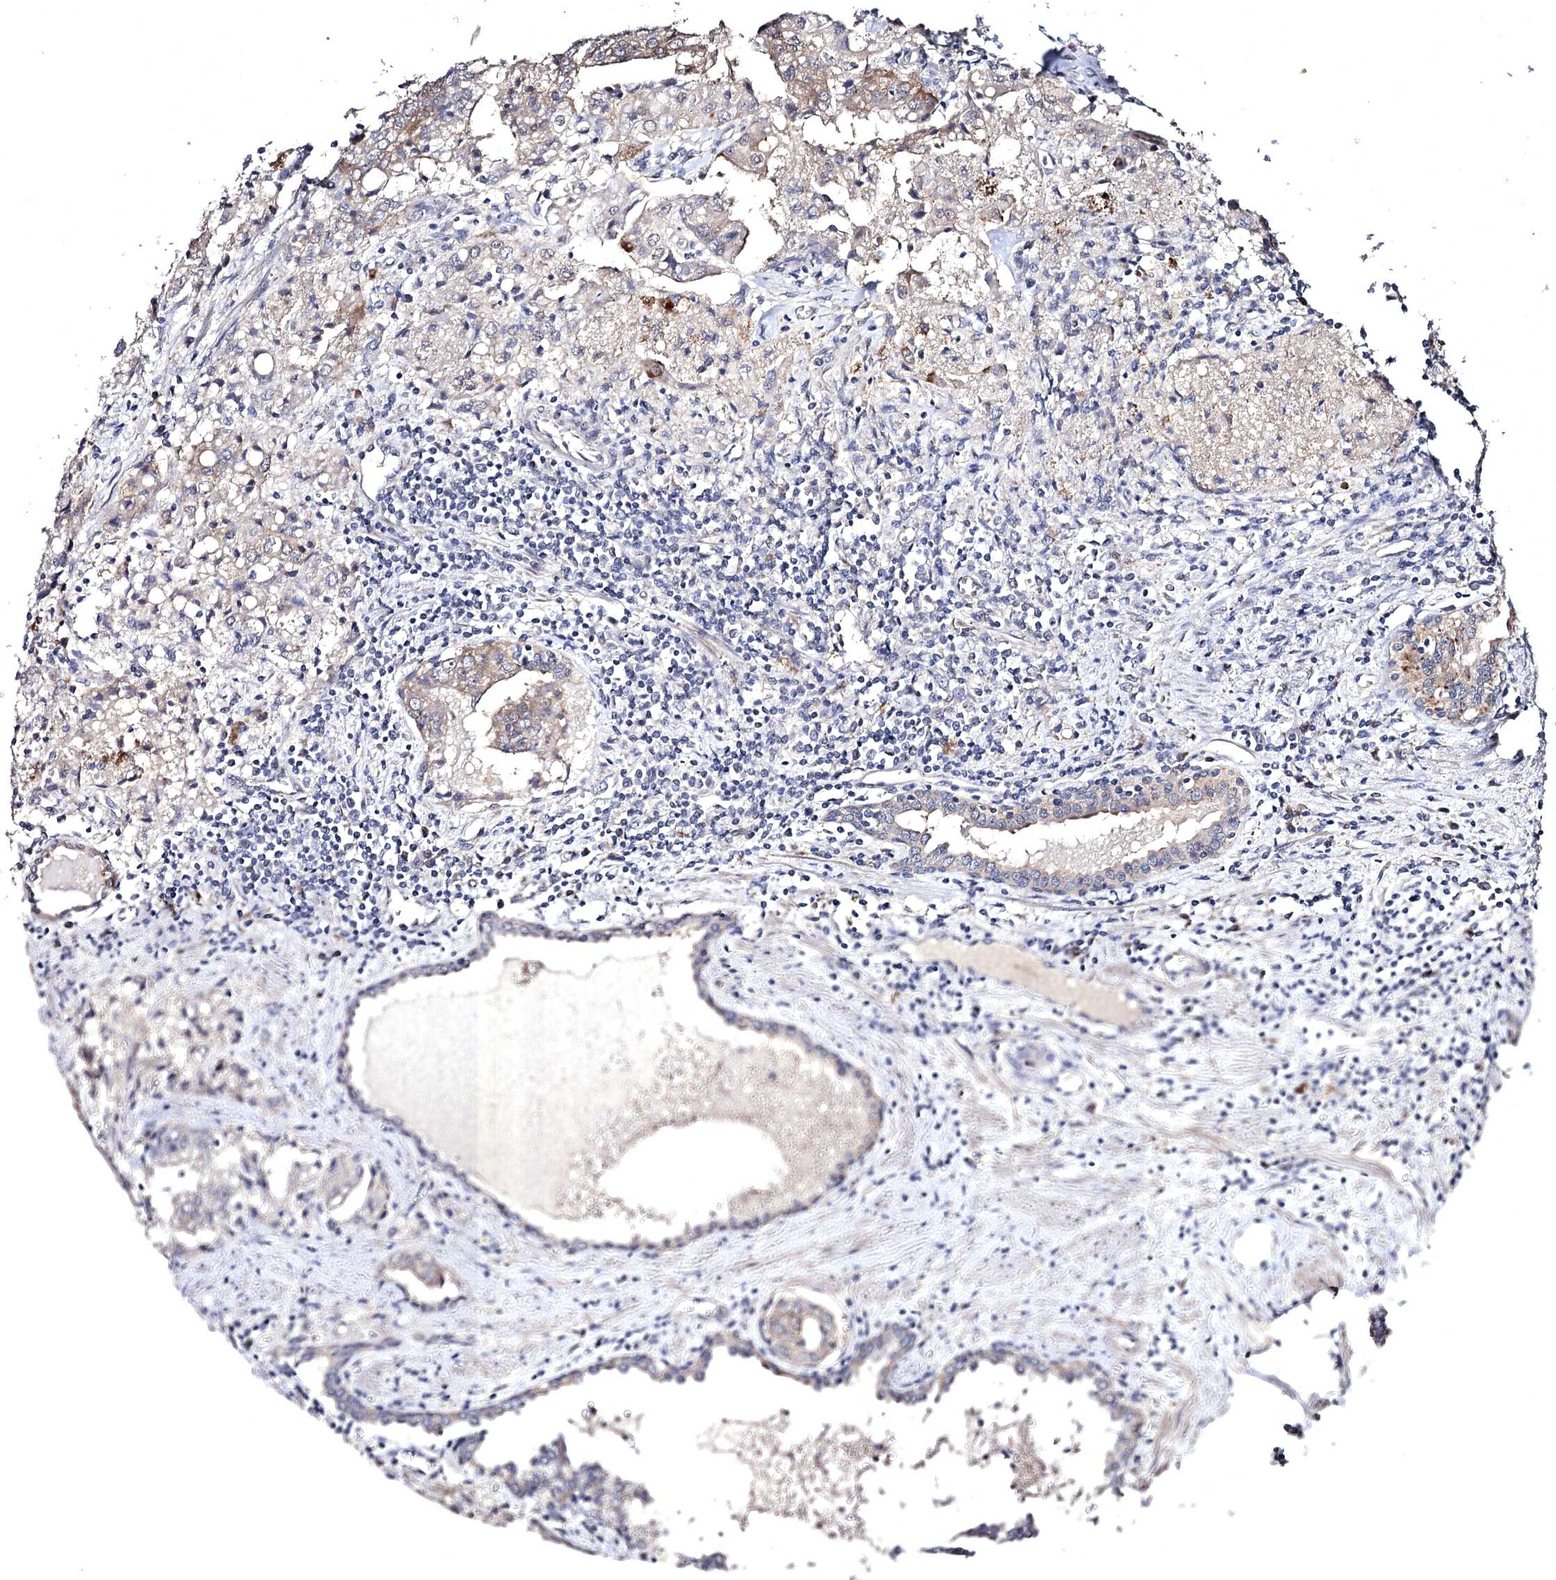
{"staining": {"intensity": "weak", "quantity": "<25%", "location": "cytoplasmic/membranous"}, "tissue": "prostate cancer", "cell_type": "Tumor cells", "image_type": "cancer", "snomed": [{"axis": "morphology", "description": "Adenocarcinoma, High grade"}, {"axis": "topography", "description": "Prostate"}], "caption": "A high-resolution micrograph shows immunohistochemistry (IHC) staining of high-grade adenocarcinoma (prostate), which displays no significant expression in tumor cells. Brightfield microscopy of IHC stained with DAB (brown) and hematoxylin (blue), captured at high magnification.", "gene": "SEMA4G", "patient": {"sex": "male", "age": 68}}